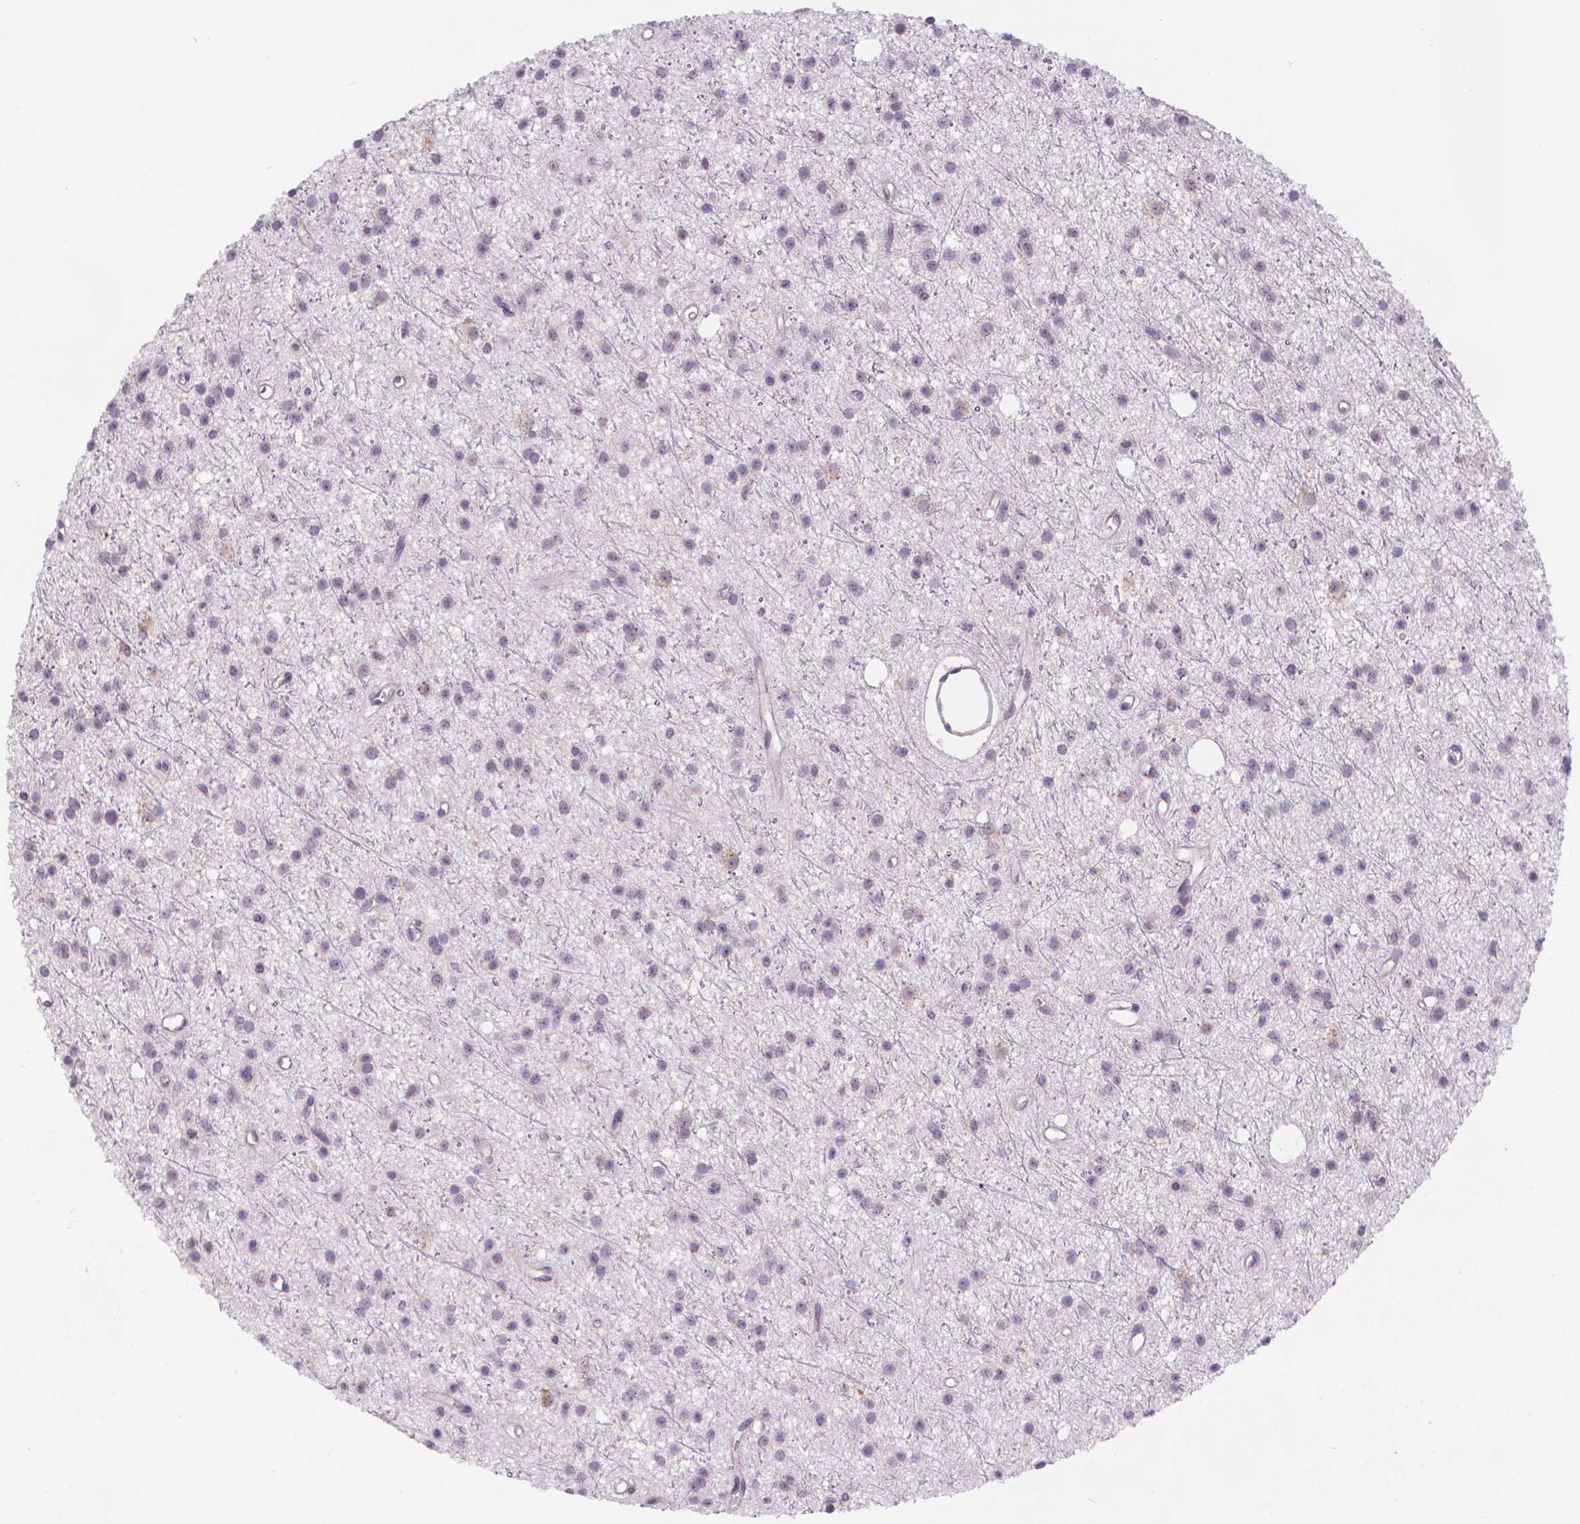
{"staining": {"intensity": "negative", "quantity": "none", "location": "none"}, "tissue": "glioma", "cell_type": "Tumor cells", "image_type": "cancer", "snomed": [{"axis": "morphology", "description": "Glioma, malignant, Low grade"}, {"axis": "topography", "description": "Brain"}], "caption": "Protein analysis of glioma exhibits no significant staining in tumor cells.", "gene": "CYYR1", "patient": {"sex": "male", "age": 27}}